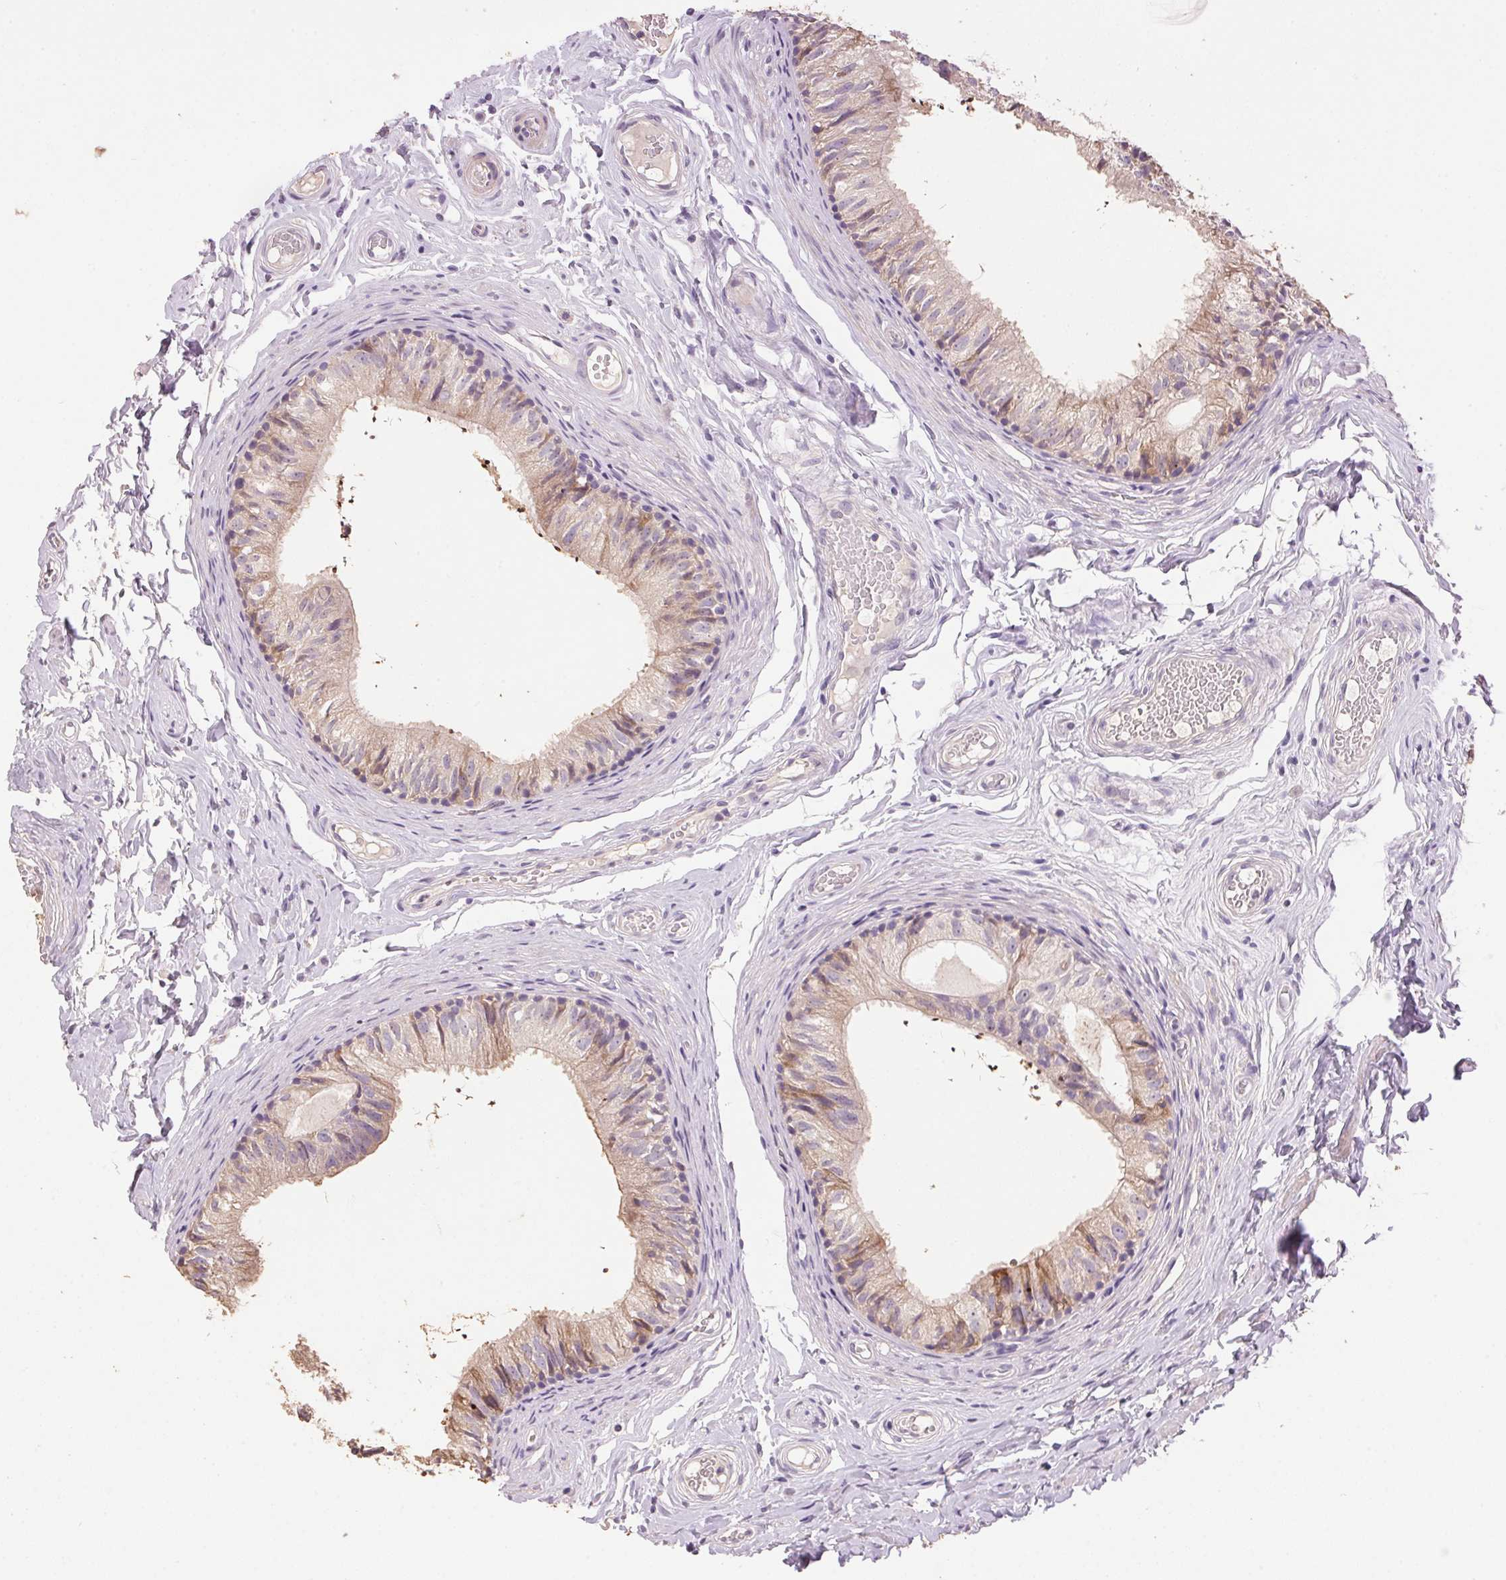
{"staining": {"intensity": "weak", "quantity": "25%-75%", "location": "cytoplasmic/membranous"}, "tissue": "epididymis", "cell_type": "Glandular cells", "image_type": "normal", "snomed": [{"axis": "morphology", "description": "Normal tissue, NOS"}, {"axis": "topography", "description": "Epididymis"}], "caption": "High-power microscopy captured an IHC image of benign epididymis, revealing weak cytoplasmic/membranous staining in approximately 25%-75% of glandular cells.", "gene": "LYZL6", "patient": {"sex": "male", "age": 29}}